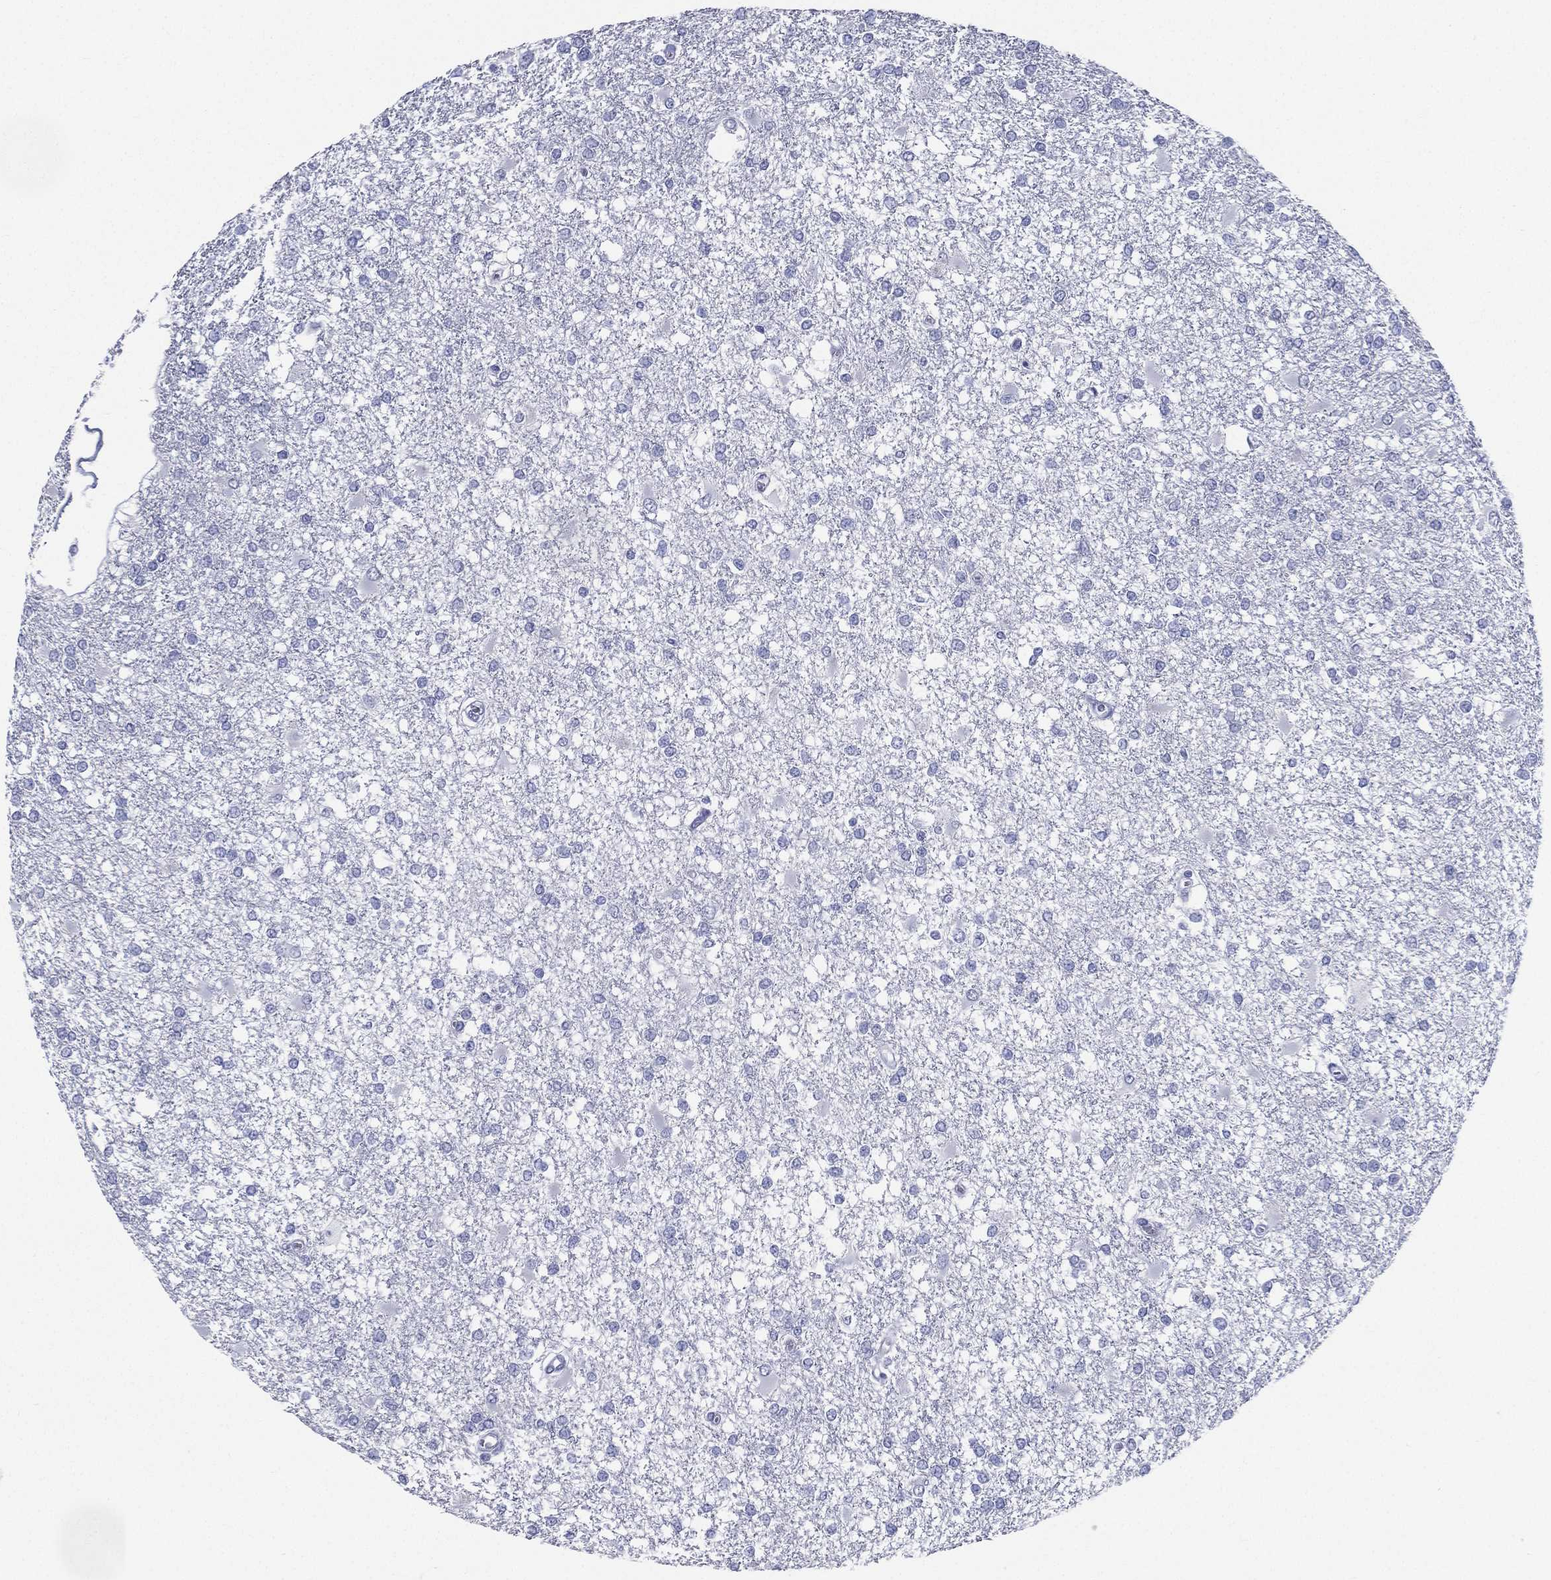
{"staining": {"intensity": "negative", "quantity": "none", "location": "none"}, "tissue": "glioma", "cell_type": "Tumor cells", "image_type": "cancer", "snomed": [{"axis": "morphology", "description": "Glioma, malignant, High grade"}, {"axis": "topography", "description": "Cerebral cortex"}], "caption": "Immunohistochemical staining of human malignant high-grade glioma displays no significant staining in tumor cells.", "gene": "RSPH4A", "patient": {"sex": "male", "age": 79}}